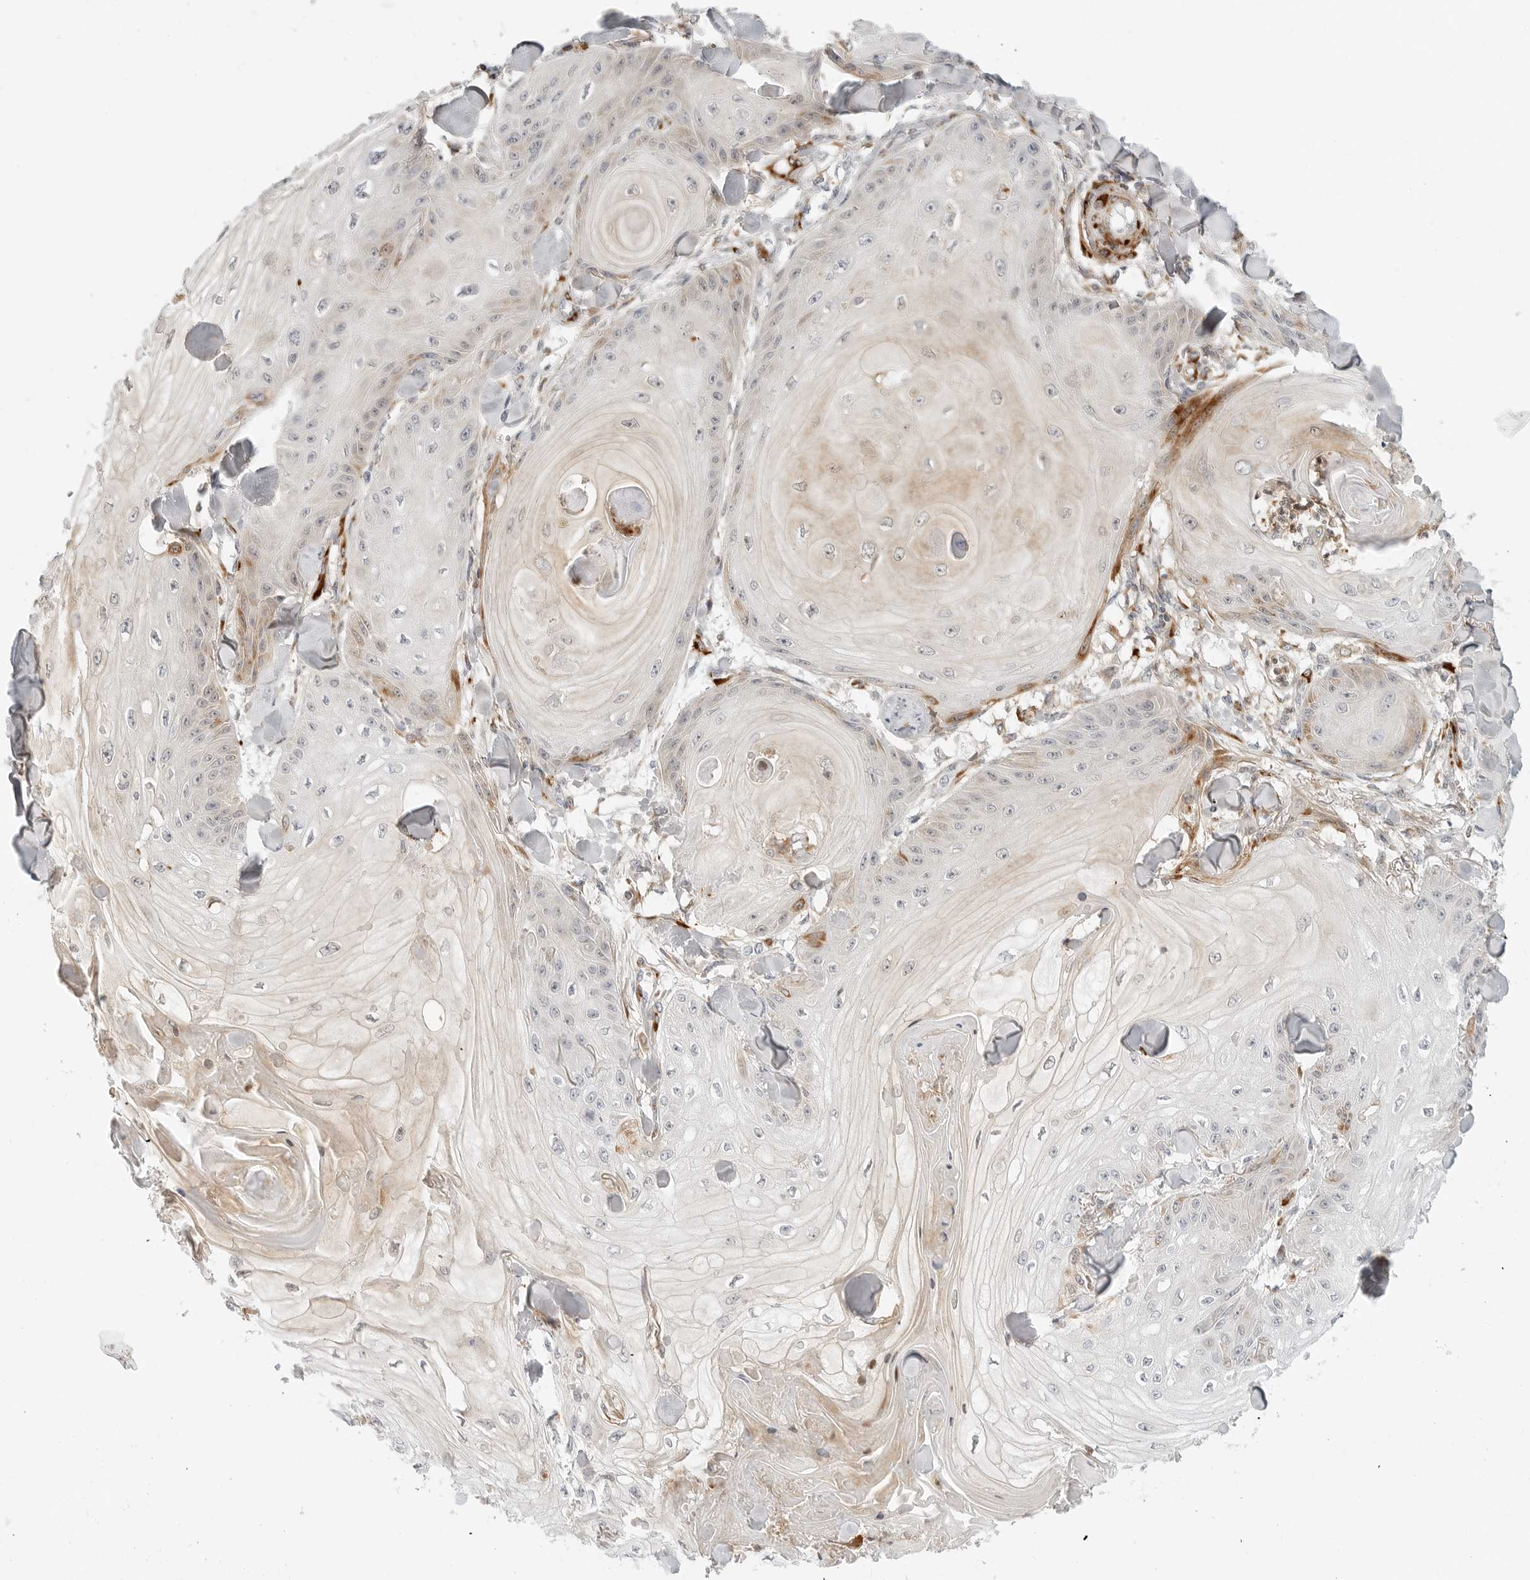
{"staining": {"intensity": "moderate", "quantity": "<25%", "location": "cytoplasmic/membranous"}, "tissue": "skin cancer", "cell_type": "Tumor cells", "image_type": "cancer", "snomed": [{"axis": "morphology", "description": "Squamous cell carcinoma, NOS"}, {"axis": "topography", "description": "Skin"}], "caption": "IHC of skin cancer (squamous cell carcinoma) displays low levels of moderate cytoplasmic/membranous positivity in about <25% of tumor cells. The staining is performed using DAB brown chromogen to label protein expression. The nuclei are counter-stained blue using hematoxylin.", "gene": "C1QTNF1", "patient": {"sex": "male", "age": 74}}